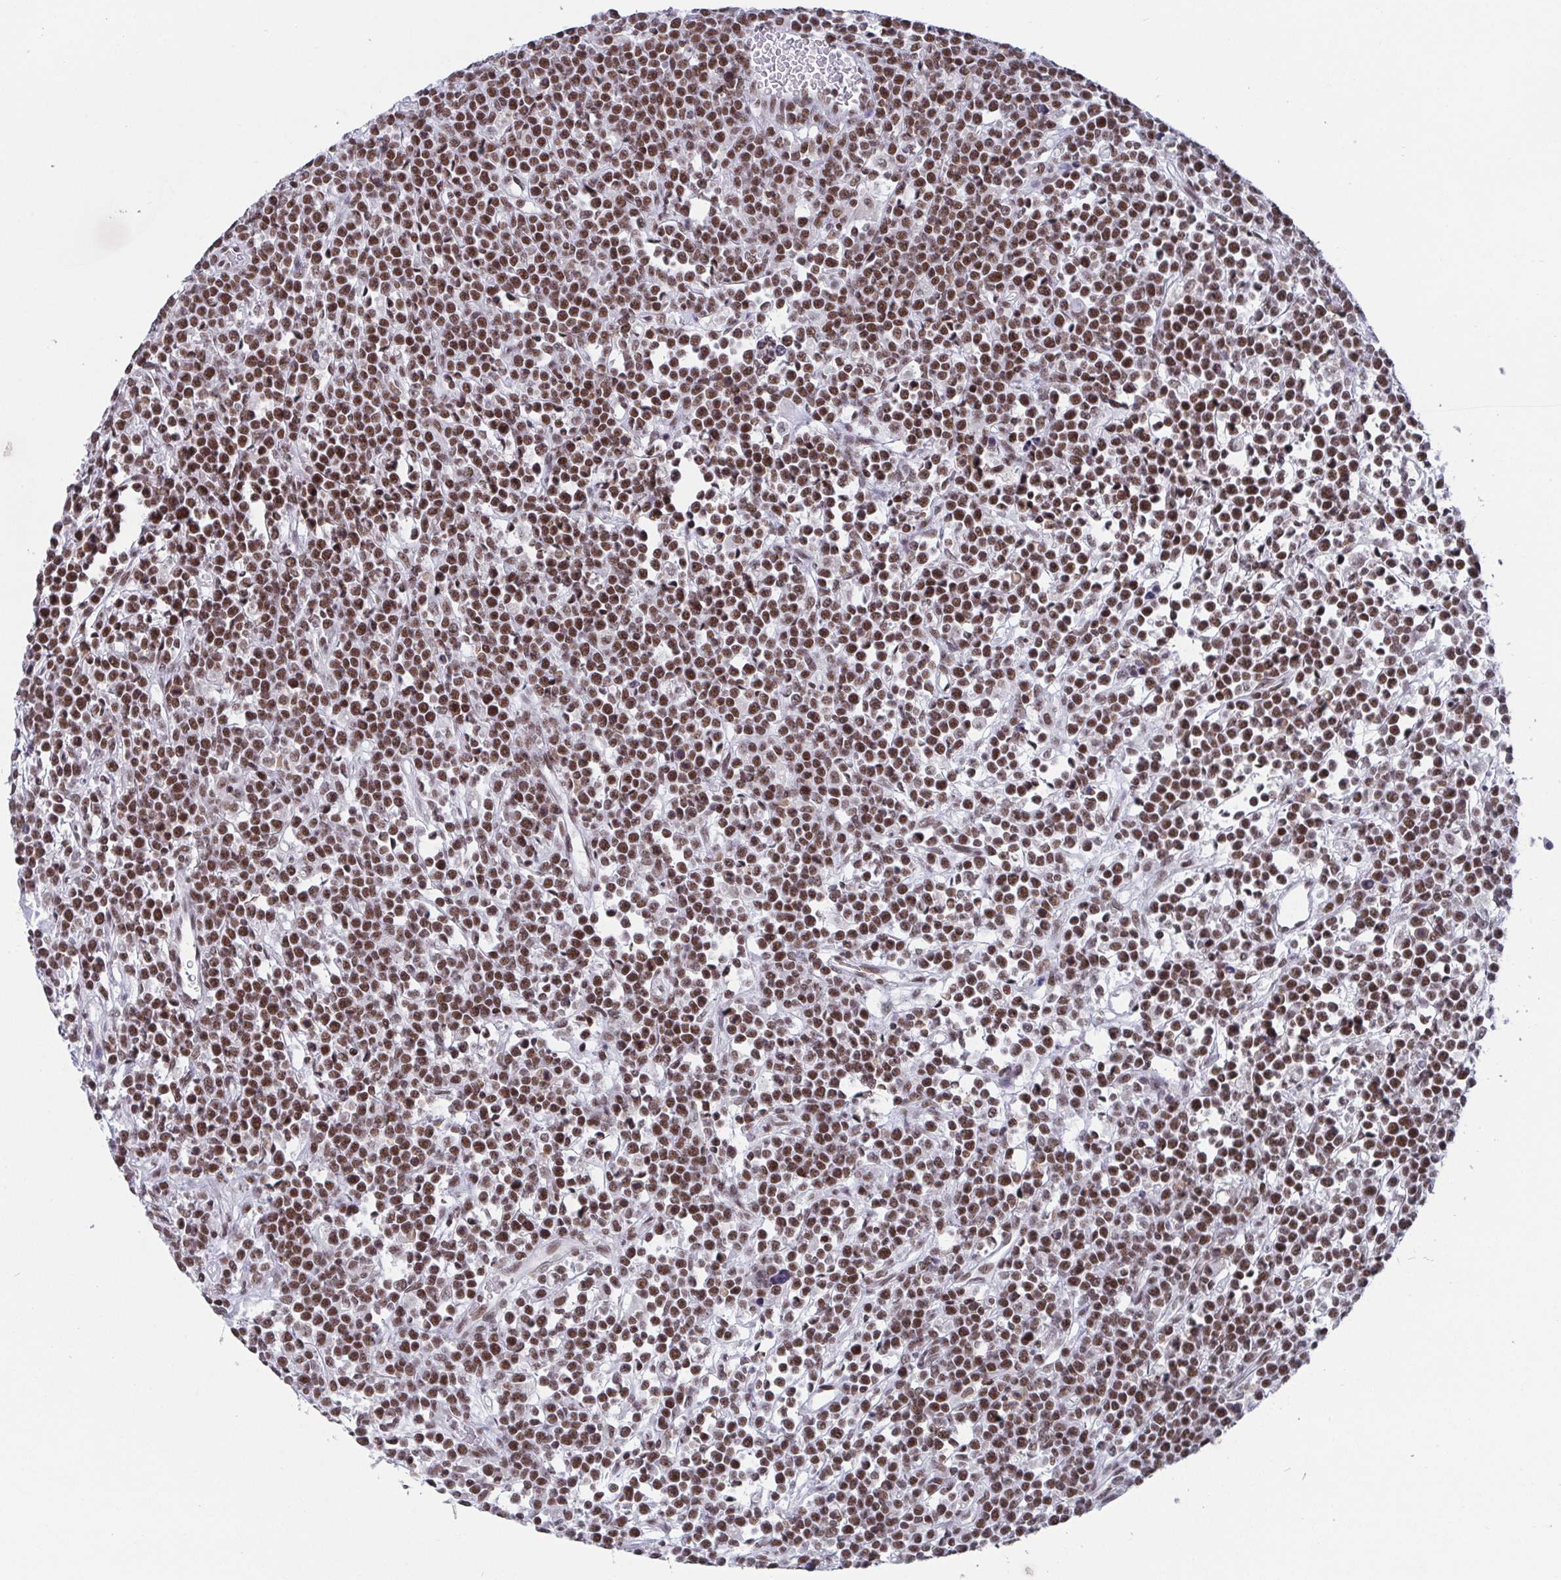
{"staining": {"intensity": "moderate", "quantity": ">75%", "location": "nuclear"}, "tissue": "lymphoma", "cell_type": "Tumor cells", "image_type": "cancer", "snomed": [{"axis": "morphology", "description": "Malignant lymphoma, non-Hodgkin's type, High grade"}, {"axis": "topography", "description": "Ovary"}], "caption": "Immunohistochemical staining of high-grade malignant lymphoma, non-Hodgkin's type reveals medium levels of moderate nuclear protein expression in about >75% of tumor cells.", "gene": "CTCF", "patient": {"sex": "female", "age": 56}}